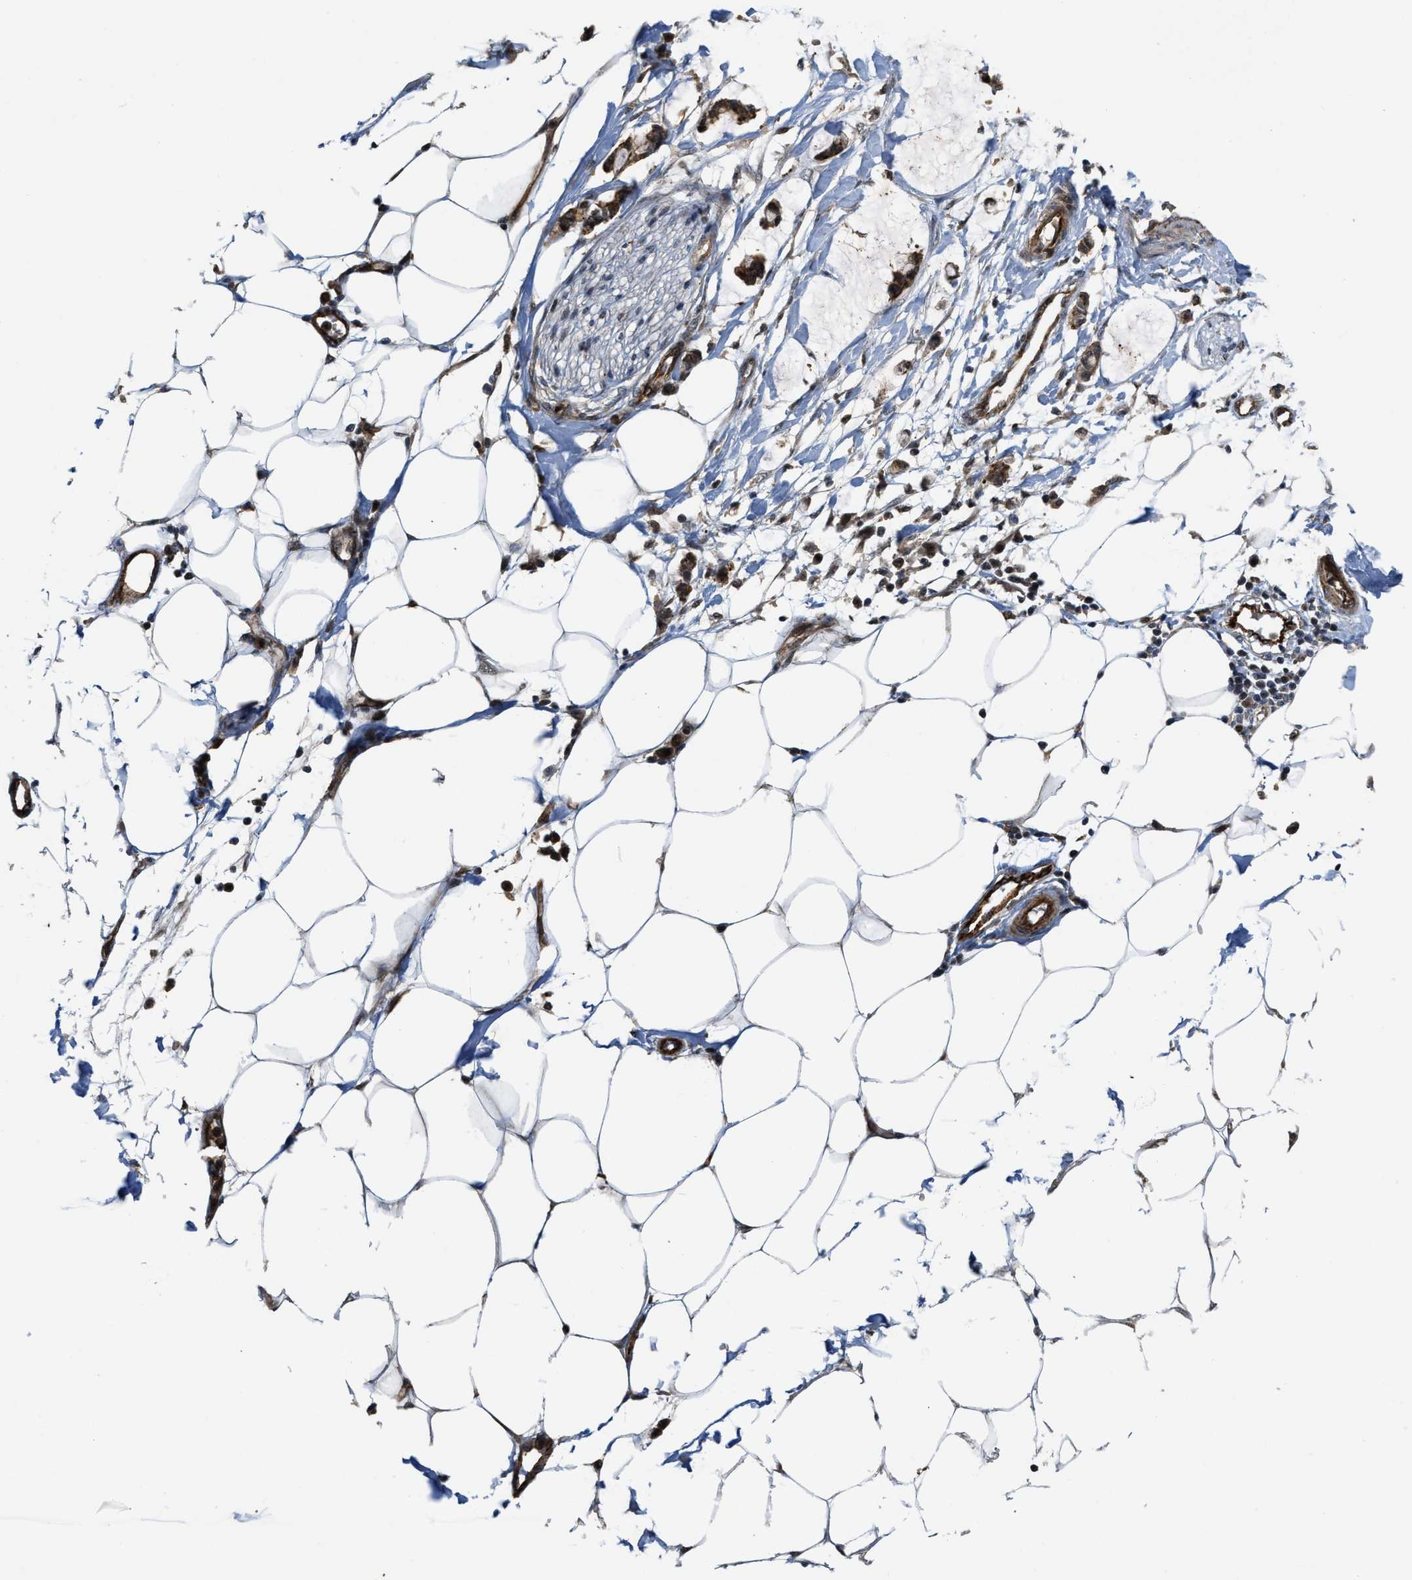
{"staining": {"intensity": "weak", "quantity": ">75%", "location": "cytoplasmic/membranous,nuclear"}, "tissue": "adipose tissue", "cell_type": "Adipocytes", "image_type": "normal", "snomed": [{"axis": "morphology", "description": "Normal tissue, NOS"}, {"axis": "morphology", "description": "Adenocarcinoma, NOS"}, {"axis": "topography", "description": "Colon"}, {"axis": "topography", "description": "Peripheral nerve tissue"}], "caption": "Weak cytoplasmic/membranous,nuclear staining is appreciated in about >75% of adipocytes in normal adipose tissue.", "gene": "DPF2", "patient": {"sex": "male", "age": 14}}